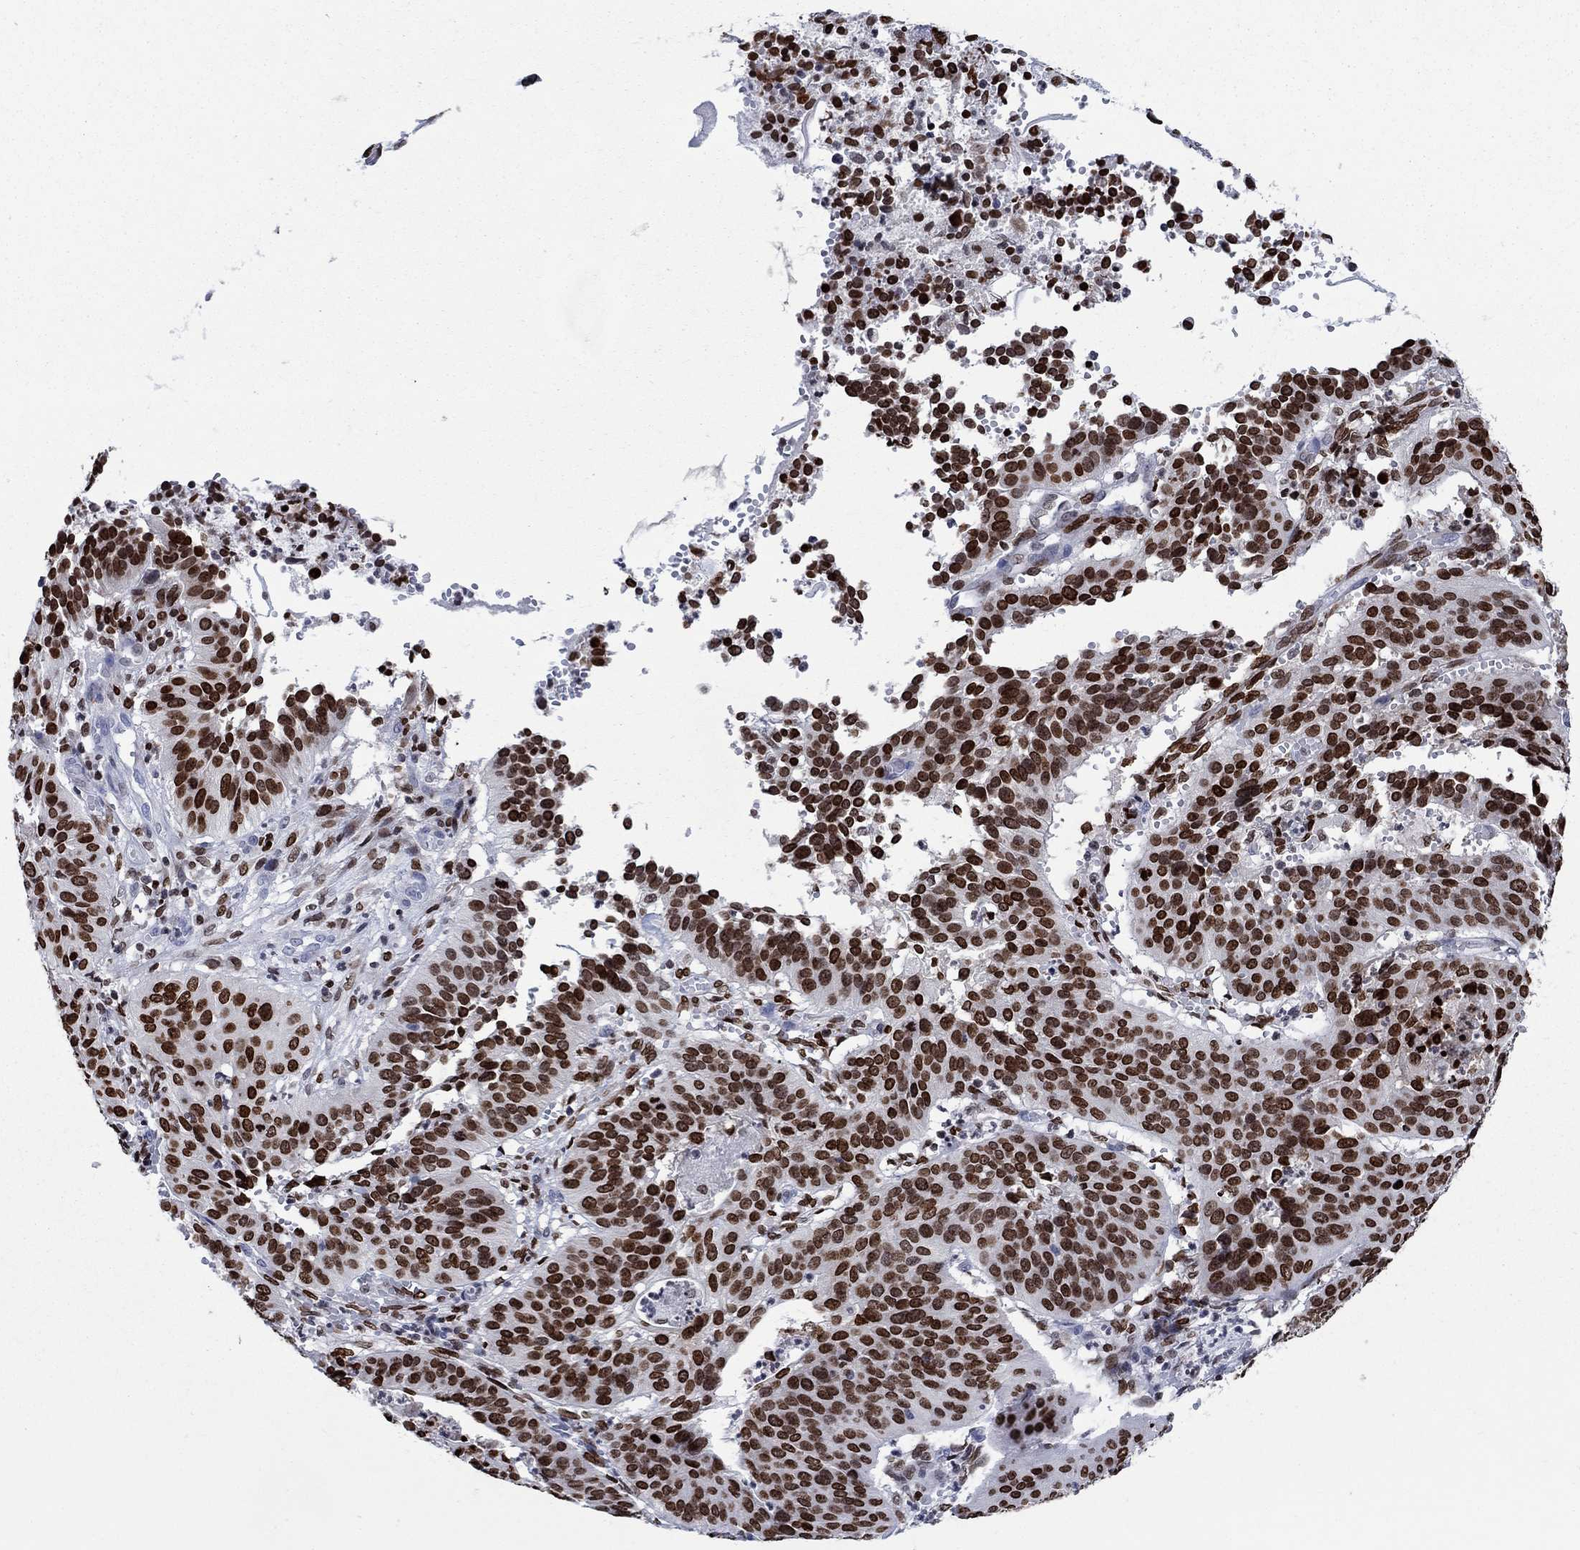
{"staining": {"intensity": "strong", "quantity": ">75%", "location": "nuclear"}, "tissue": "cervical cancer", "cell_type": "Tumor cells", "image_type": "cancer", "snomed": [{"axis": "morphology", "description": "Normal tissue, NOS"}, {"axis": "morphology", "description": "Squamous cell carcinoma, NOS"}, {"axis": "topography", "description": "Cervix"}], "caption": "IHC of cervical cancer (squamous cell carcinoma) reveals high levels of strong nuclear staining in about >75% of tumor cells.", "gene": "HMGA1", "patient": {"sex": "female", "age": 39}}